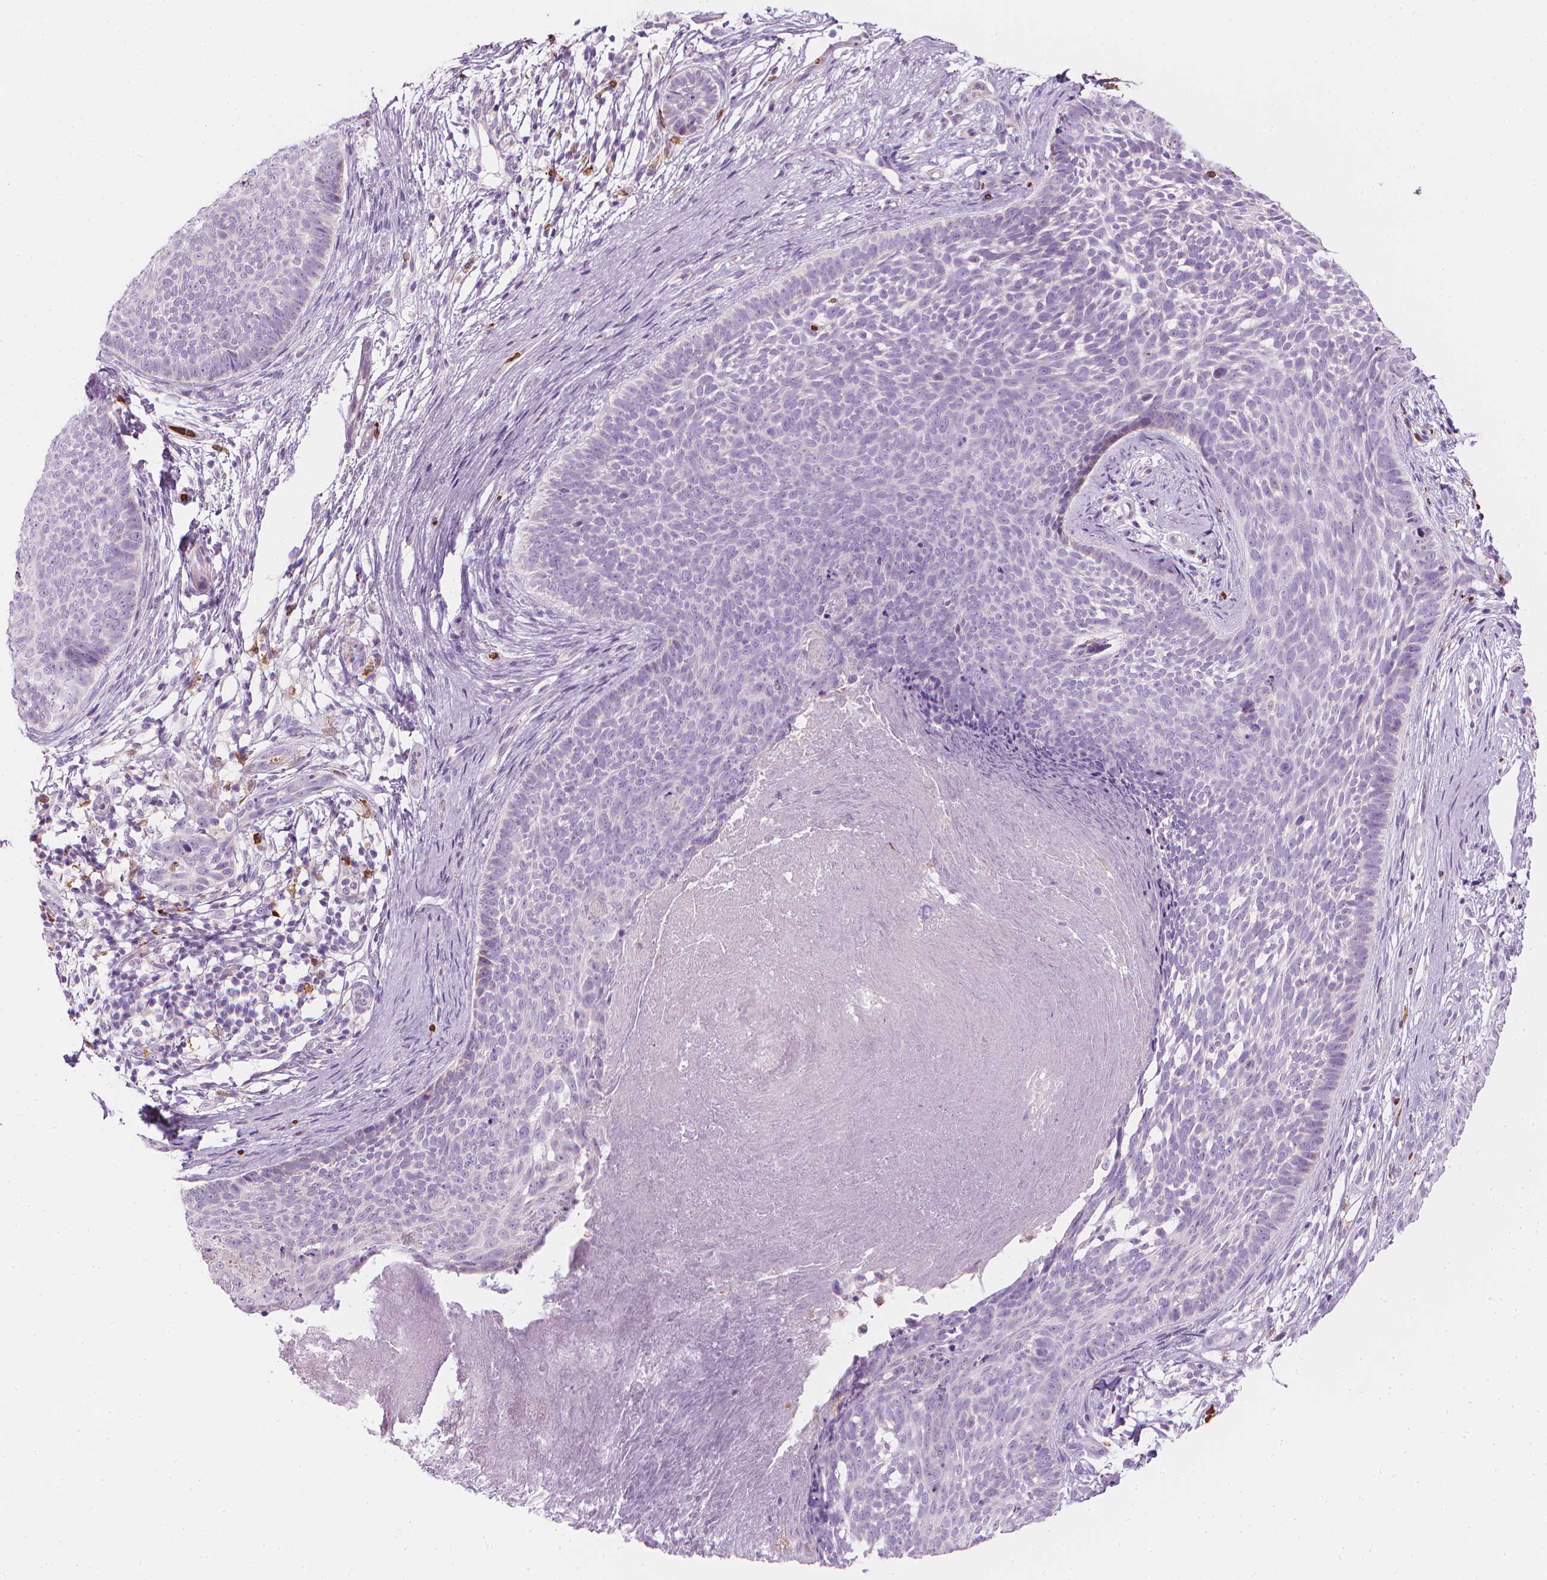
{"staining": {"intensity": "negative", "quantity": "none", "location": "none"}, "tissue": "skin cancer", "cell_type": "Tumor cells", "image_type": "cancer", "snomed": [{"axis": "morphology", "description": "Basal cell carcinoma"}, {"axis": "topography", "description": "Skin"}], "caption": "DAB immunohistochemical staining of human skin basal cell carcinoma exhibits no significant positivity in tumor cells.", "gene": "CES1", "patient": {"sex": "male", "age": 85}}